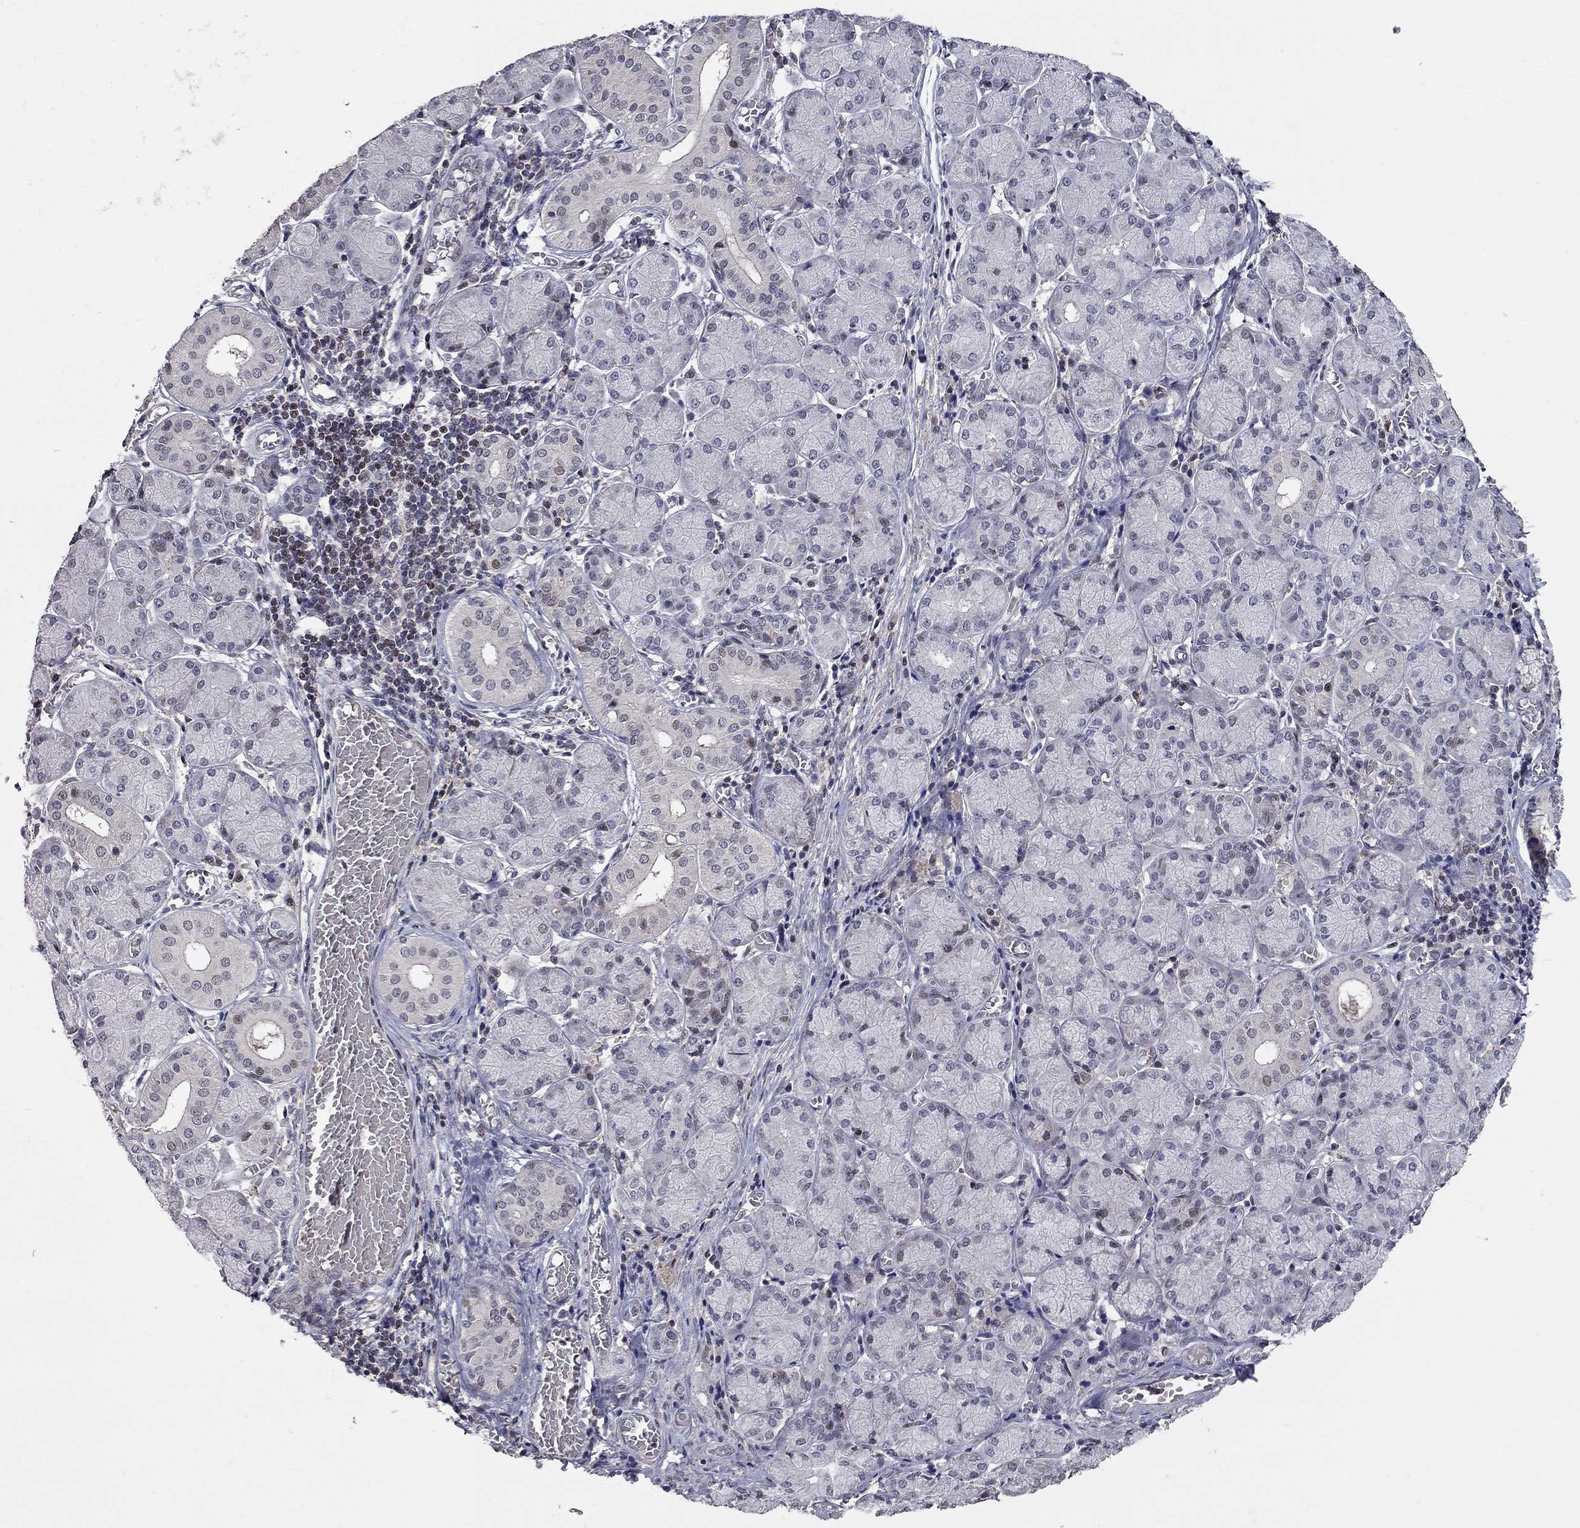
{"staining": {"intensity": "weak", "quantity": "<25%", "location": "nuclear"}, "tissue": "salivary gland", "cell_type": "Glandular cells", "image_type": "normal", "snomed": [{"axis": "morphology", "description": "Normal tissue, NOS"}, {"axis": "topography", "description": "Salivary gland"}, {"axis": "topography", "description": "Peripheral nerve tissue"}], "caption": "Human salivary gland stained for a protein using immunohistochemistry (IHC) shows no staining in glandular cells.", "gene": "HDAC3", "patient": {"sex": "female", "age": 24}}